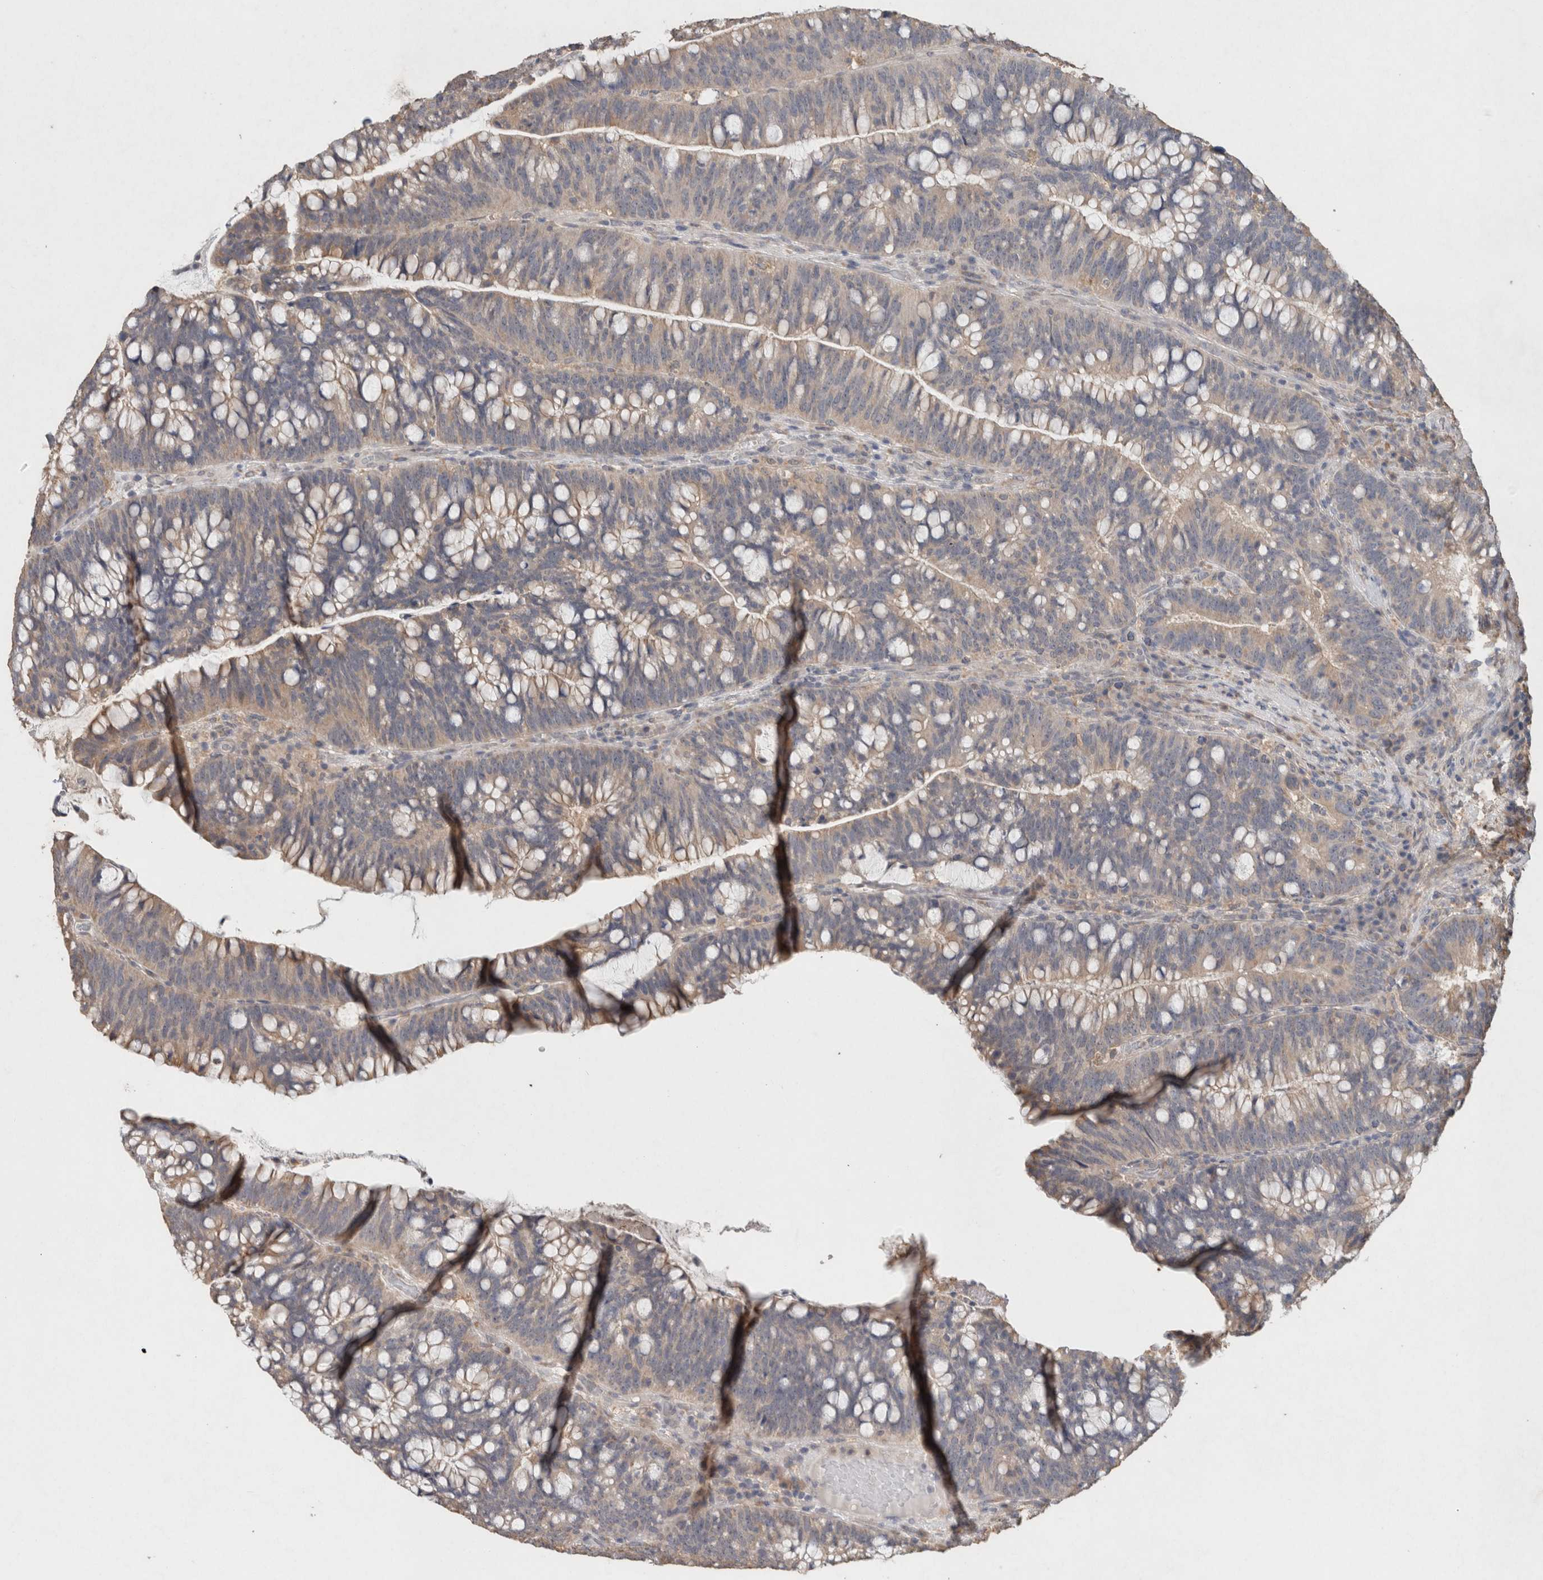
{"staining": {"intensity": "weak", "quantity": ">75%", "location": "cytoplasmic/membranous"}, "tissue": "colorectal cancer", "cell_type": "Tumor cells", "image_type": "cancer", "snomed": [{"axis": "morphology", "description": "Adenocarcinoma, NOS"}, {"axis": "topography", "description": "Colon"}], "caption": "This photomicrograph reveals immunohistochemistry staining of human colorectal cancer (adenocarcinoma), with low weak cytoplasmic/membranous staining in about >75% of tumor cells.", "gene": "RAB14", "patient": {"sex": "female", "age": 66}}